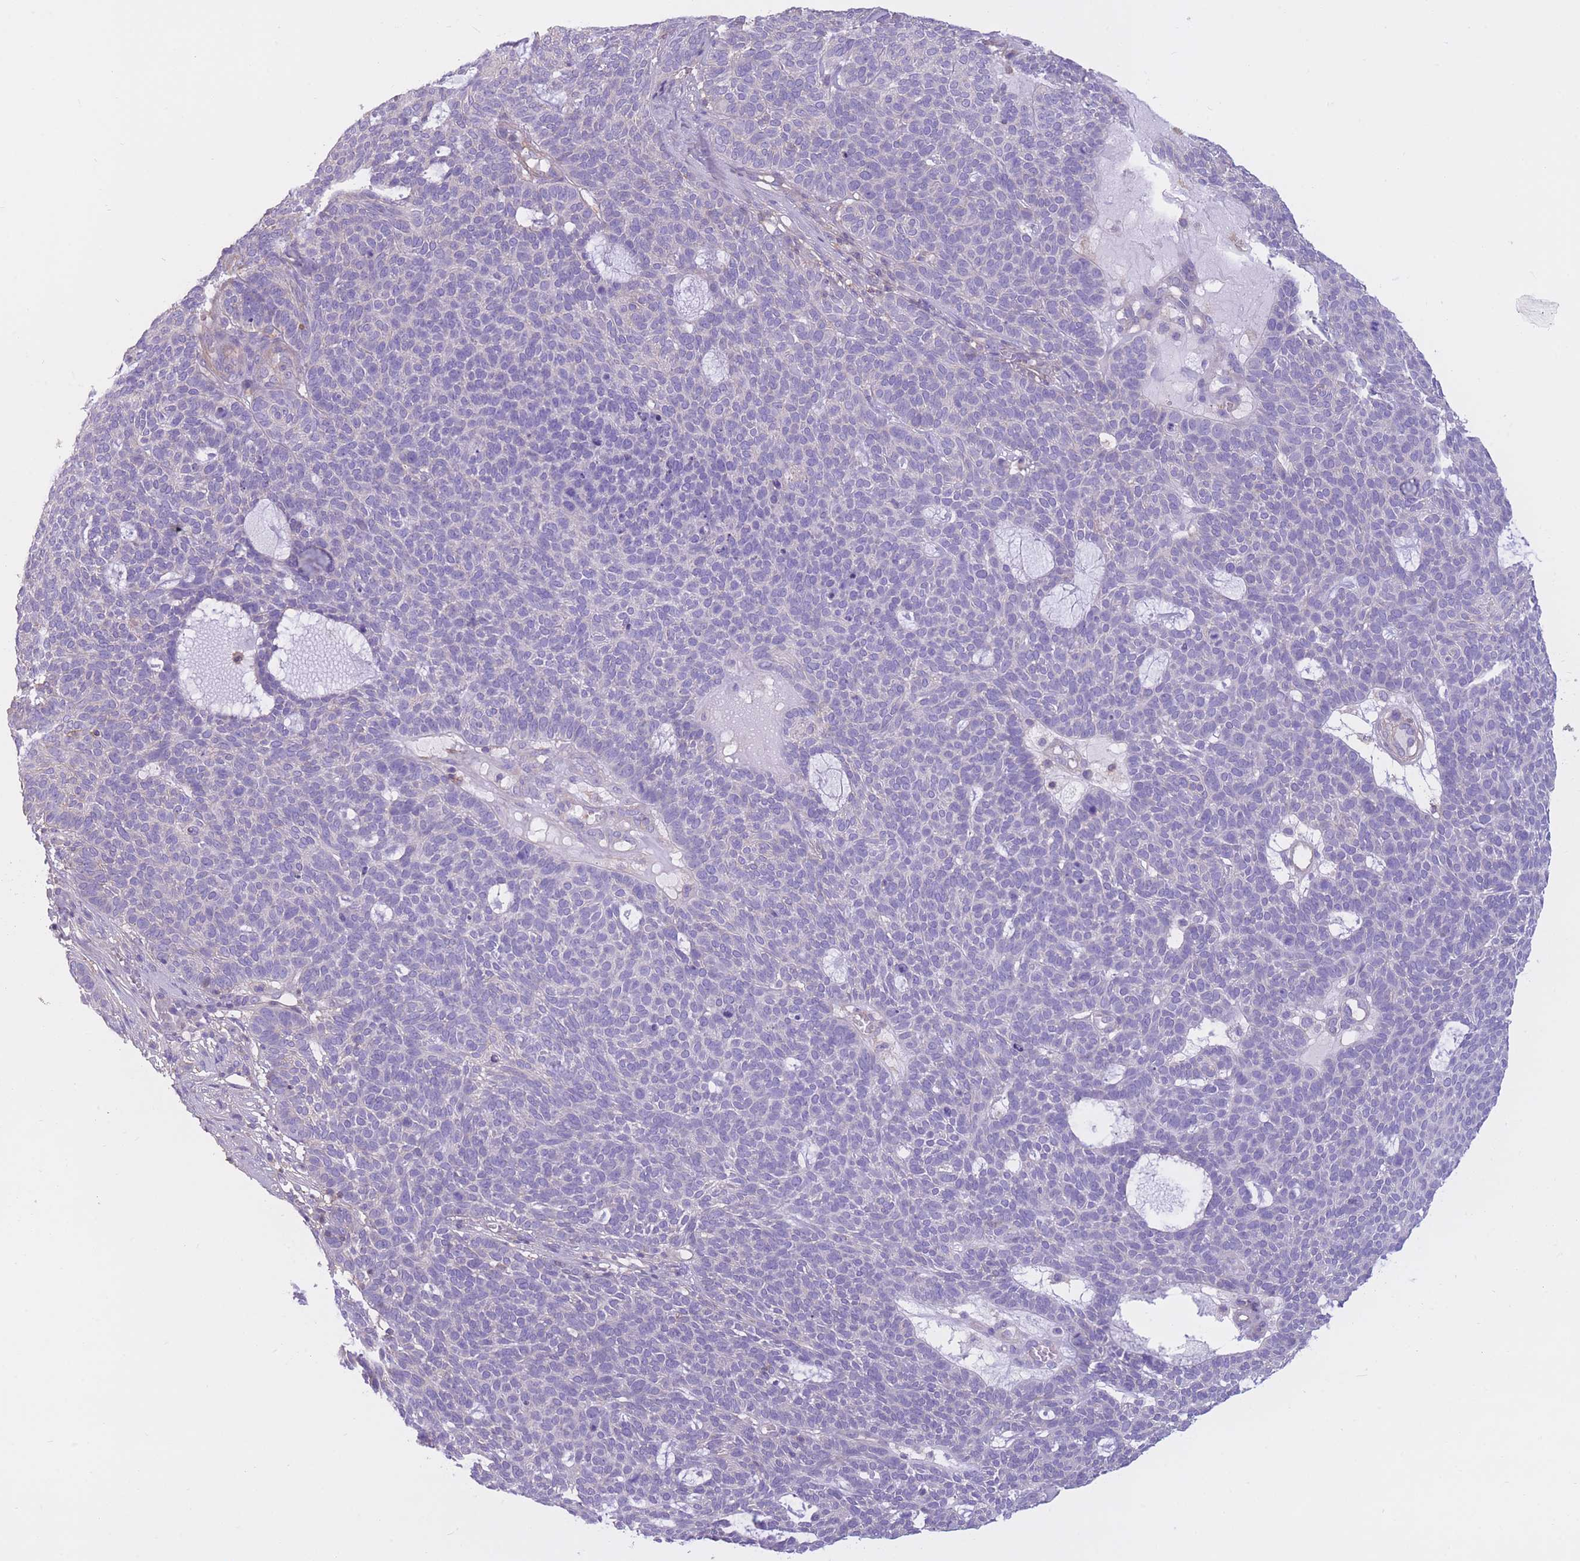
{"staining": {"intensity": "negative", "quantity": "none", "location": "none"}, "tissue": "skin cancer", "cell_type": "Tumor cells", "image_type": "cancer", "snomed": [{"axis": "morphology", "description": "Squamous cell carcinoma, NOS"}, {"axis": "topography", "description": "Skin"}], "caption": "Skin squamous cell carcinoma stained for a protein using IHC demonstrates no positivity tumor cells.", "gene": "PDHA1", "patient": {"sex": "female", "age": 90}}